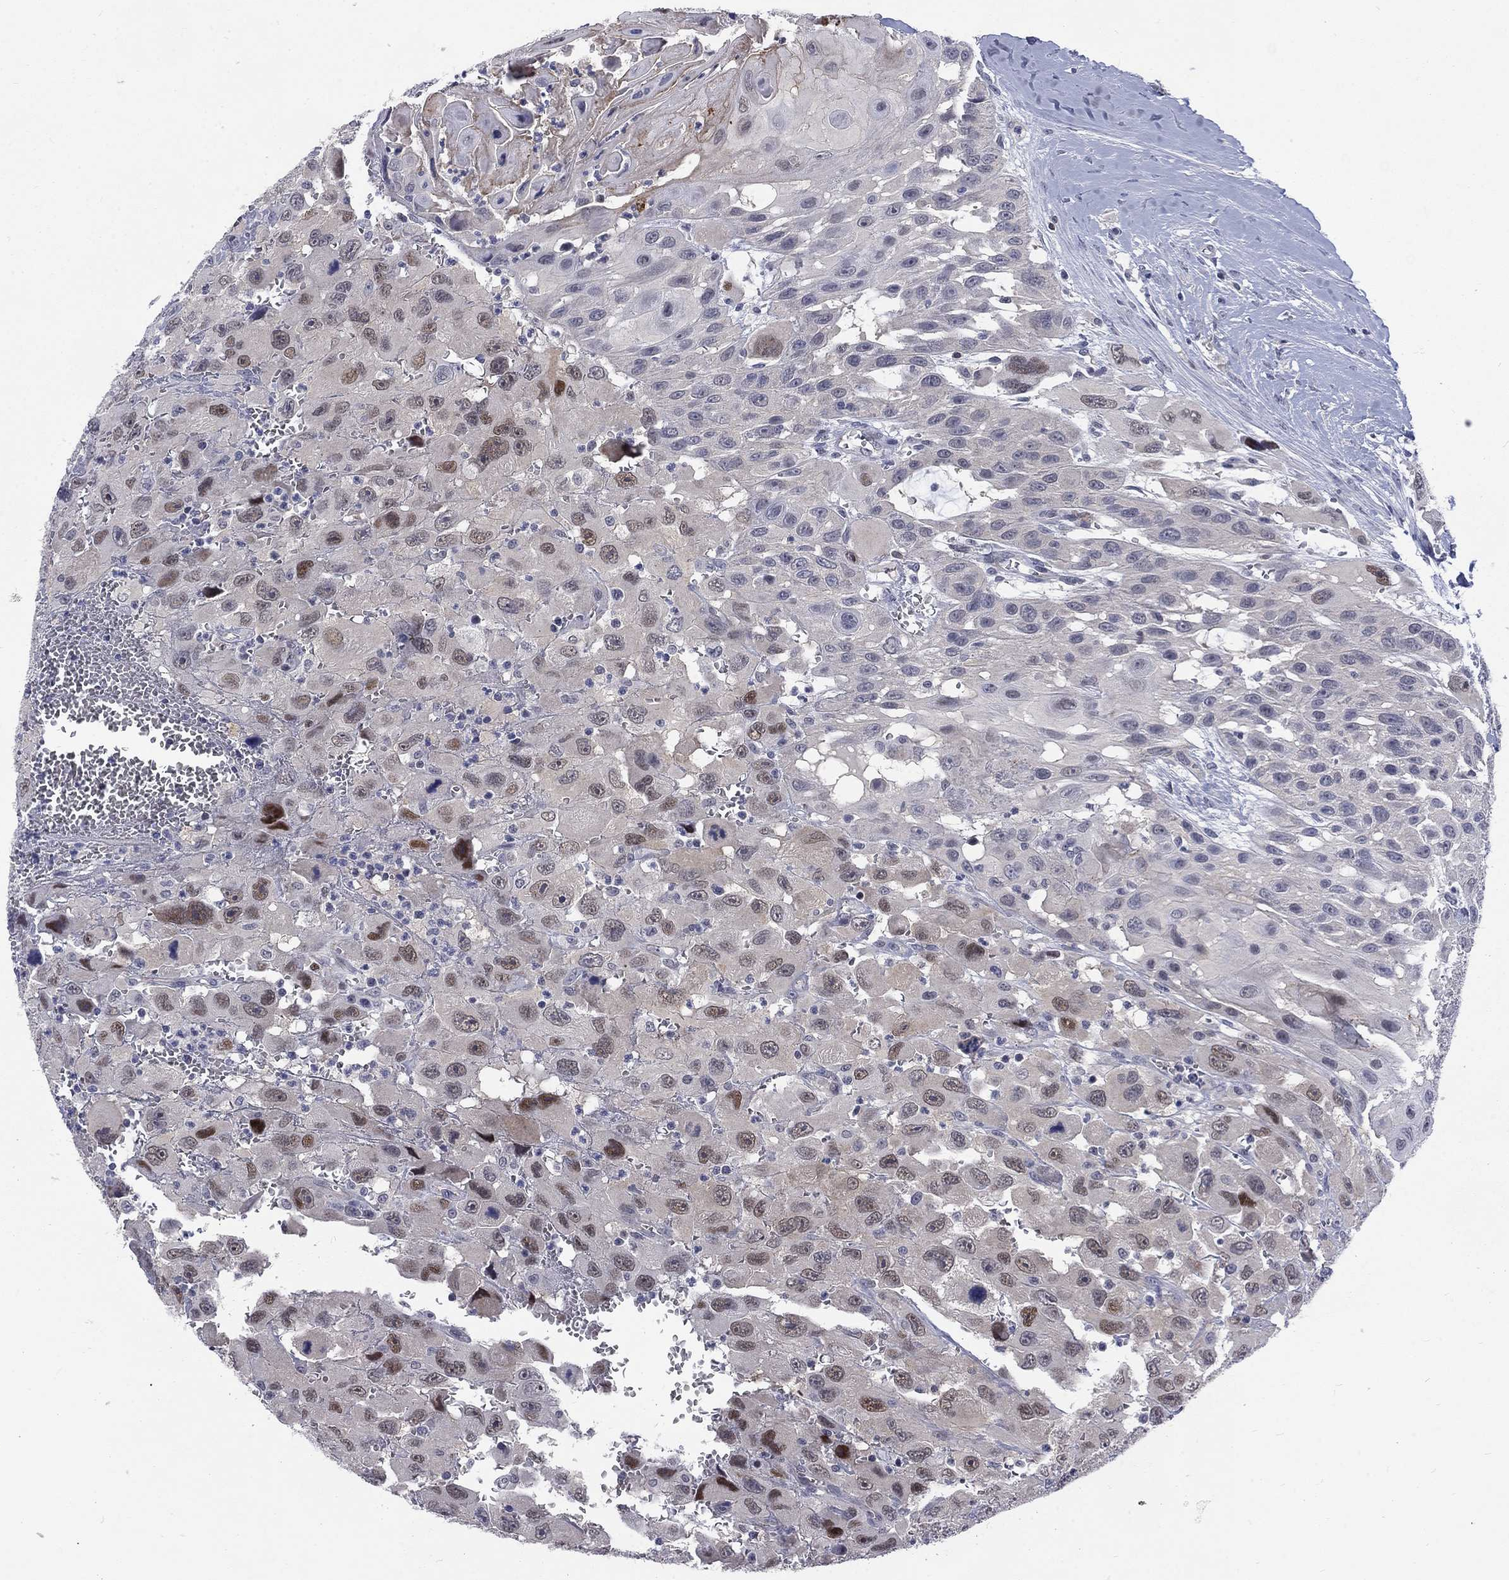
{"staining": {"intensity": "strong", "quantity": "<25%", "location": "nuclear"}, "tissue": "head and neck cancer", "cell_type": "Tumor cells", "image_type": "cancer", "snomed": [{"axis": "morphology", "description": "Squamous cell carcinoma, NOS"}, {"axis": "morphology", "description": "Squamous cell carcinoma, metastatic, NOS"}, {"axis": "topography", "description": "Oral tissue"}, {"axis": "topography", "description": "Head-Neck"}], "caption": "This photomicrograph displays immunohistochemistry staining of head and neck cancer (squamous cell carcinoma), with medium strong nuclear expression in approximately <25% of tumor cells.", "gene": "PHKA1", "patient": {"sex": "female", "age": 85}}